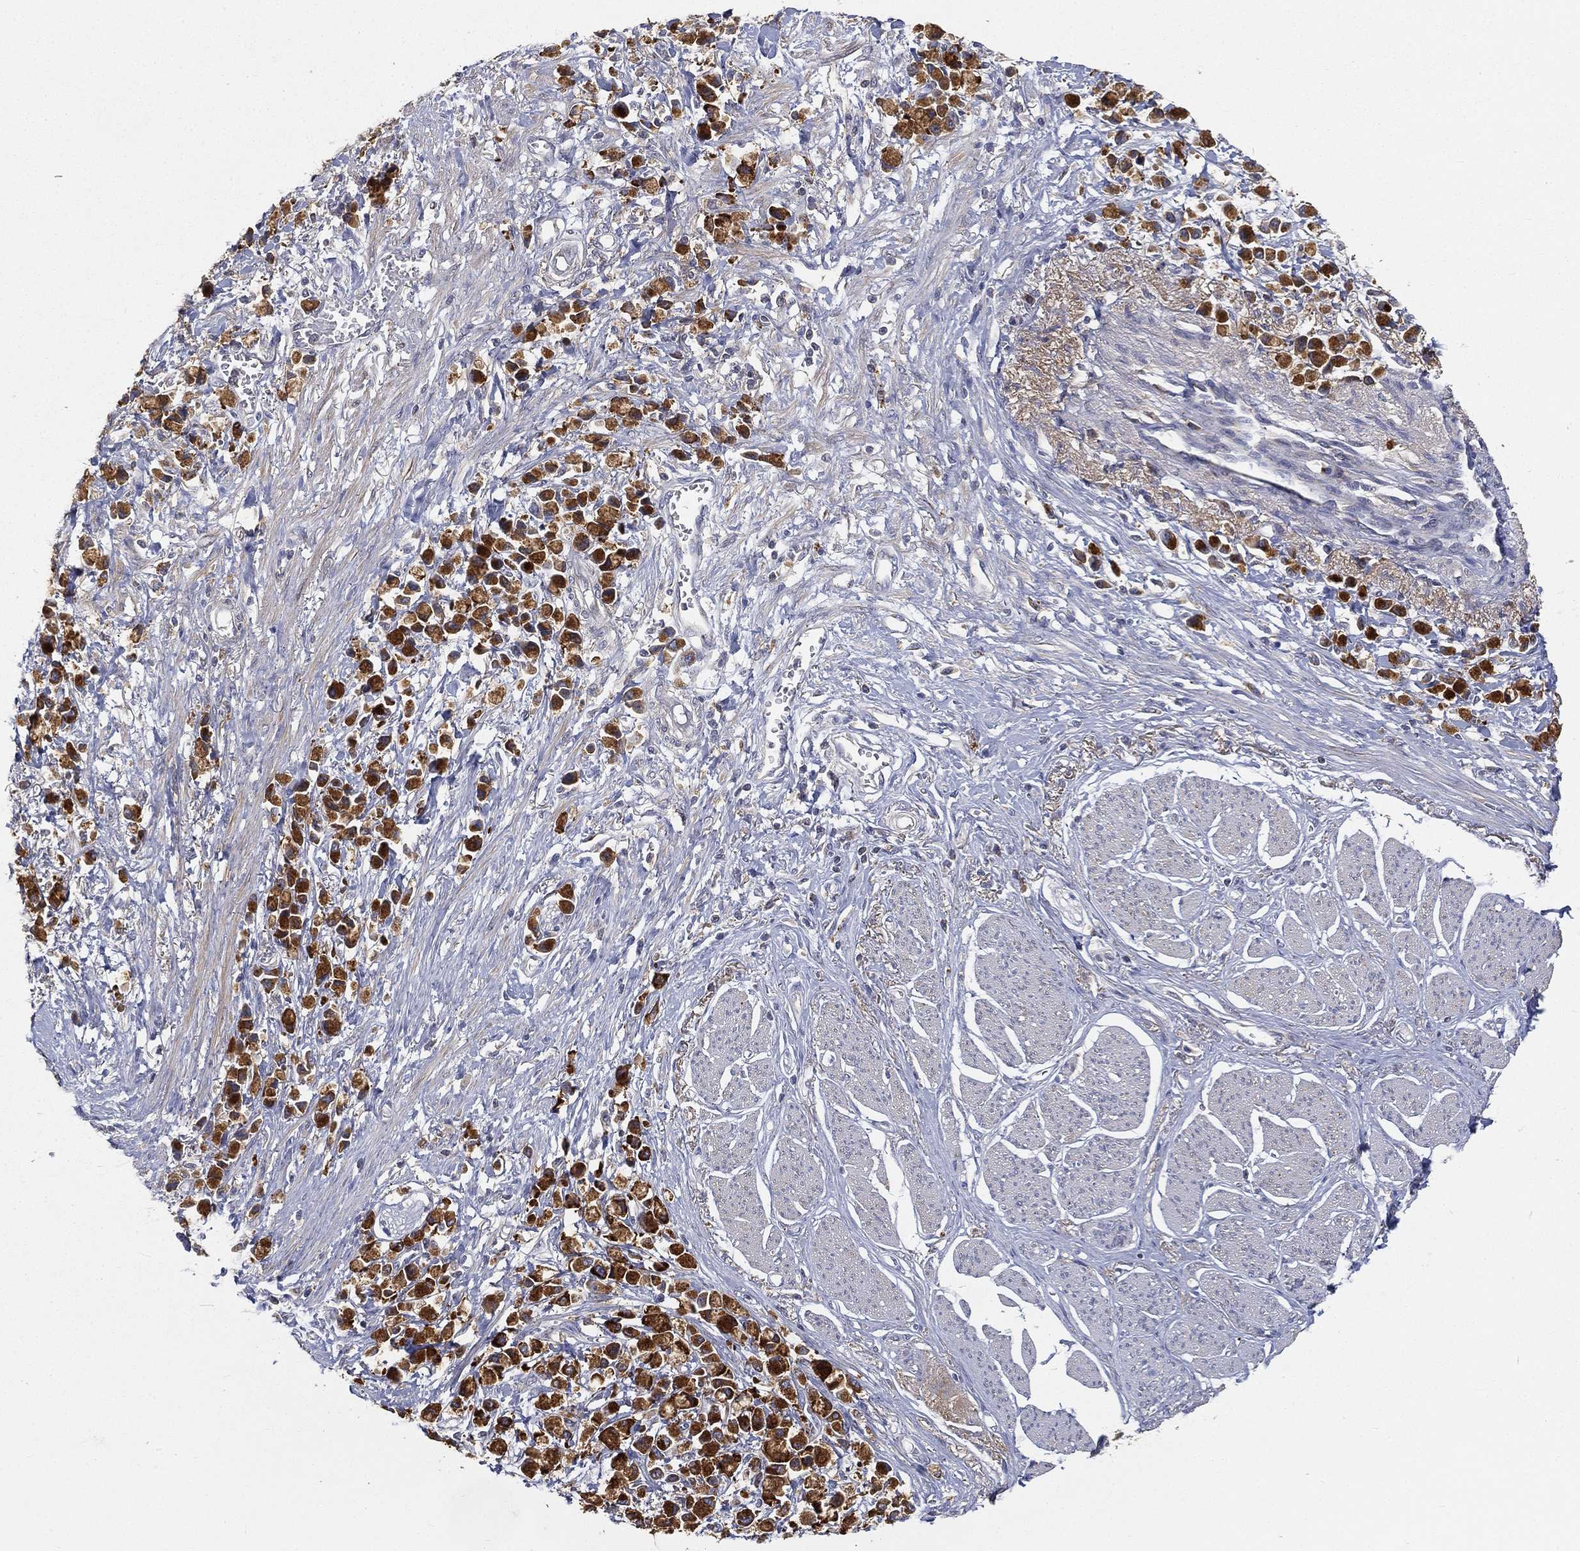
{"staining": {"intensity": "strong", "quantity": ">75%", "location": "cytoplasmic/membranous"}, "tissue": "stomach cancer", "cell_type": "Tumor cells", "image_type": "cancer", "snomed": [{"axis": "morphology", "description": "Adenocarcinoma, NOS"}, {"axis": "topography", "description": "Stomach"}], "caption": "This histopathology image shows adenocarcinoma (stomach) stained with immunohistochemistry (IHC) to label a protein in brown. The cytoplasmic/membranous of tumor cells show strong positivity for the protein. Nuclei are counter-stained blue.", "gene": "CTSL", "patient": {"sex": "female", "age": 81}}